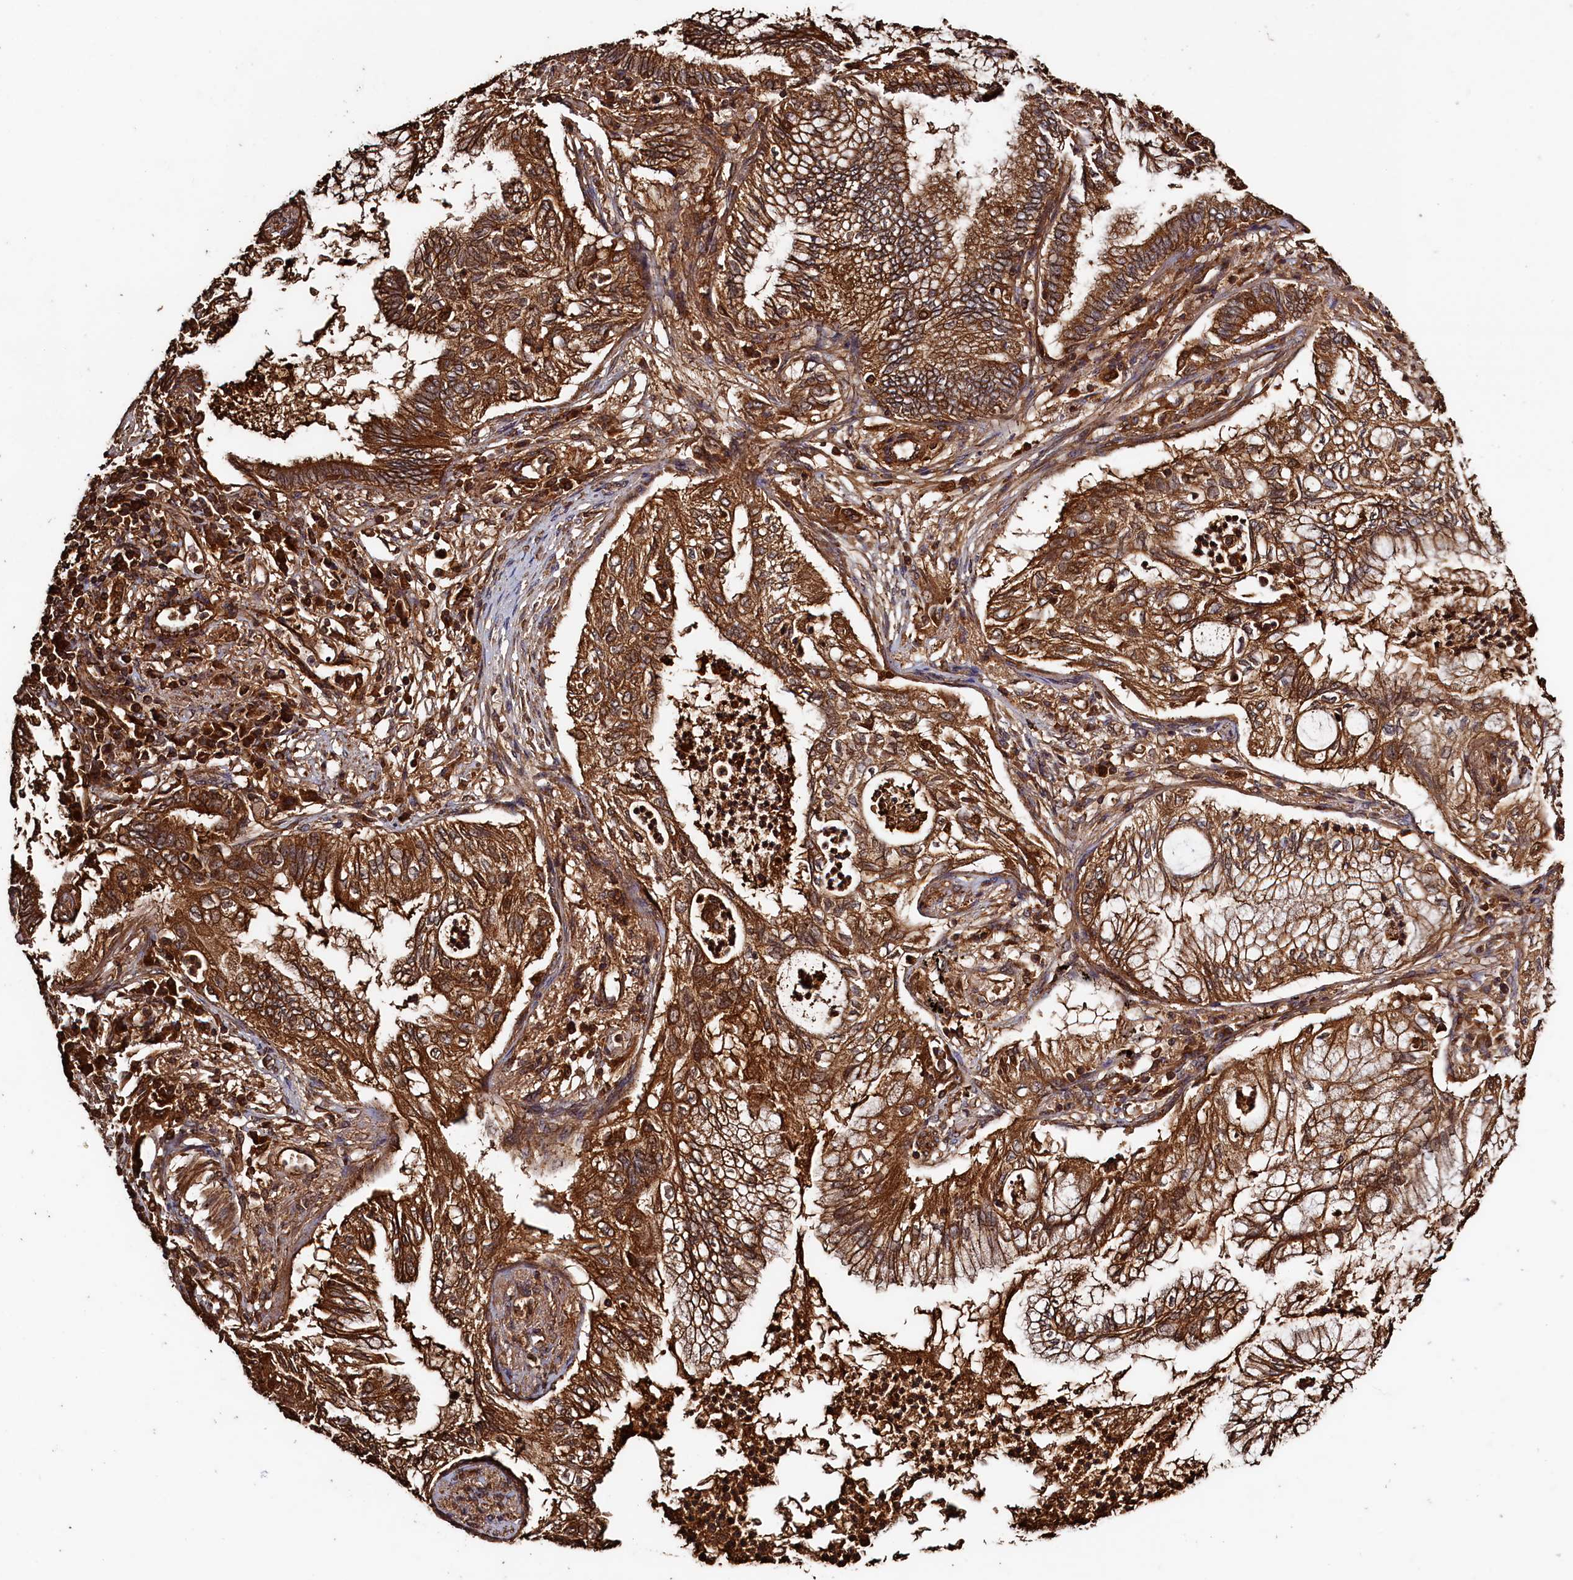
{"staining": {"intensity": "strong", "quantity": ">75%", "location": "cytoplasmic/membranous"}, "tissue": "bronchus", "cell_type": "Respiratory epithelial cells", "image_type": "normal", "snomed": [{"axis": "morphology", "description": "Normal tissue, NOS"}, {"axis": "morphology", "description": "Adenocarcinoma, NOS"}, {"axis": "topography", "description": "Bronchus"}, {"axis": "topography", "description": "Lung"}], "caption": "High-magnification brightfield microscopy of unremarkable bronchus stained with DAB (brown) and counterstained with hematoxylin (blue). respiratory epithelial cells exhibit strong cytoplasmic/membranous expression is appreciated in approximately>75% of cells.", "gene": "SNX33", "patient": {"sex": "female", "age": 70}}